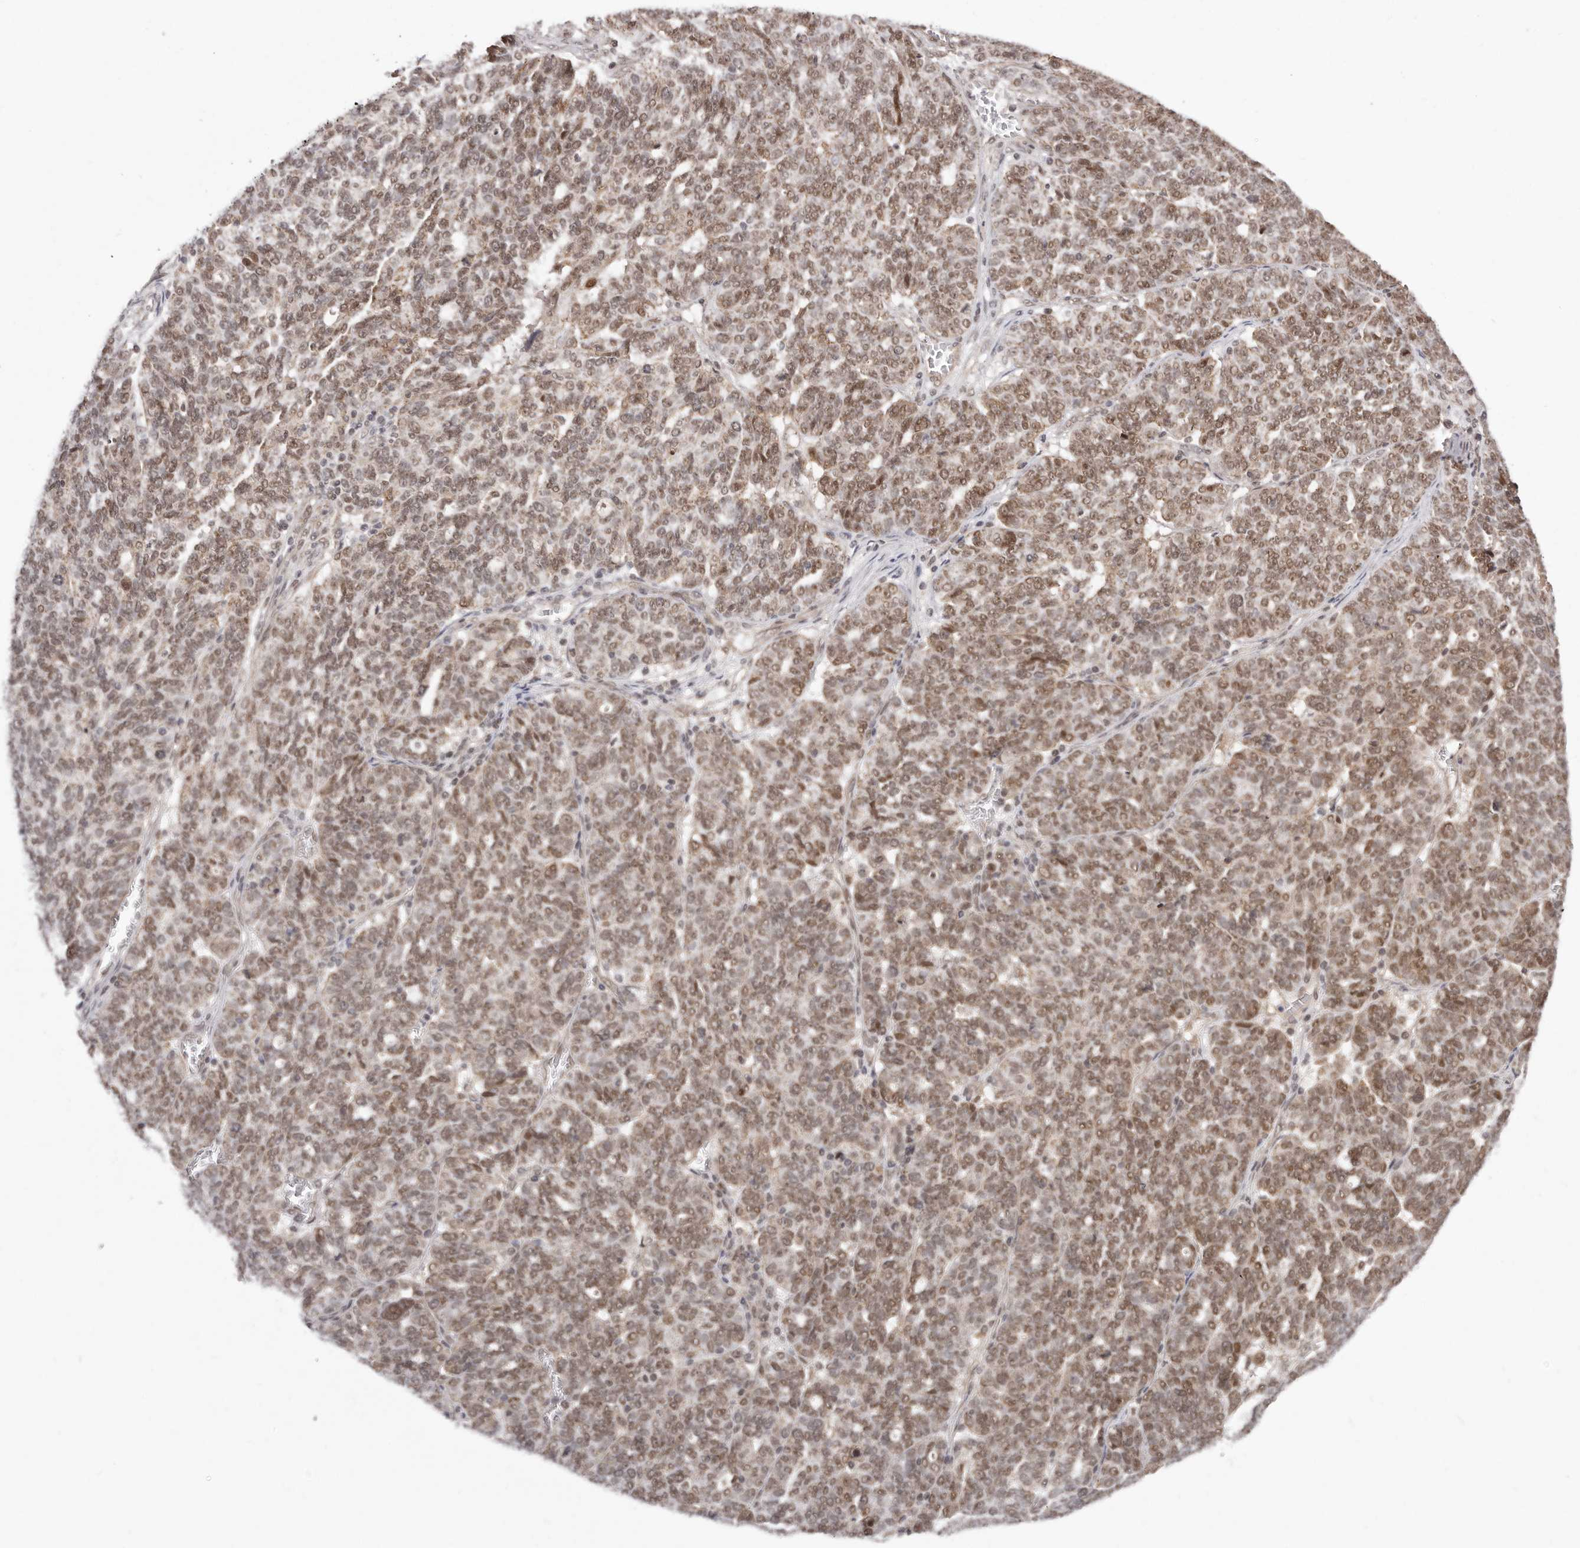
{"staining": {"intensity": "moderate", "quantity": ">75%", "location": "nuclear"}, "tissue": "ovarian cancer", "cell_type": "Tumor cells", "image_type": "cancer", "snomed": [{"axis": "morphology", "description": "Cystadenocarcinoma, serous, NOS"}, {"axis": "topography", "description": "Ovary"}], "caption": "IHC photomicrograph of neoplastic tissue: ovarian cancer (serous cystadenocarcinoma) stained using immunohistochemistry (IHC) demonstrates medium levels of moderate protein expression localized specifically in the nuclear of tumor cells, appearing as a nuclear brown color.", "gene": "MED8", "patient": {"sex": "female", "age": 59}}